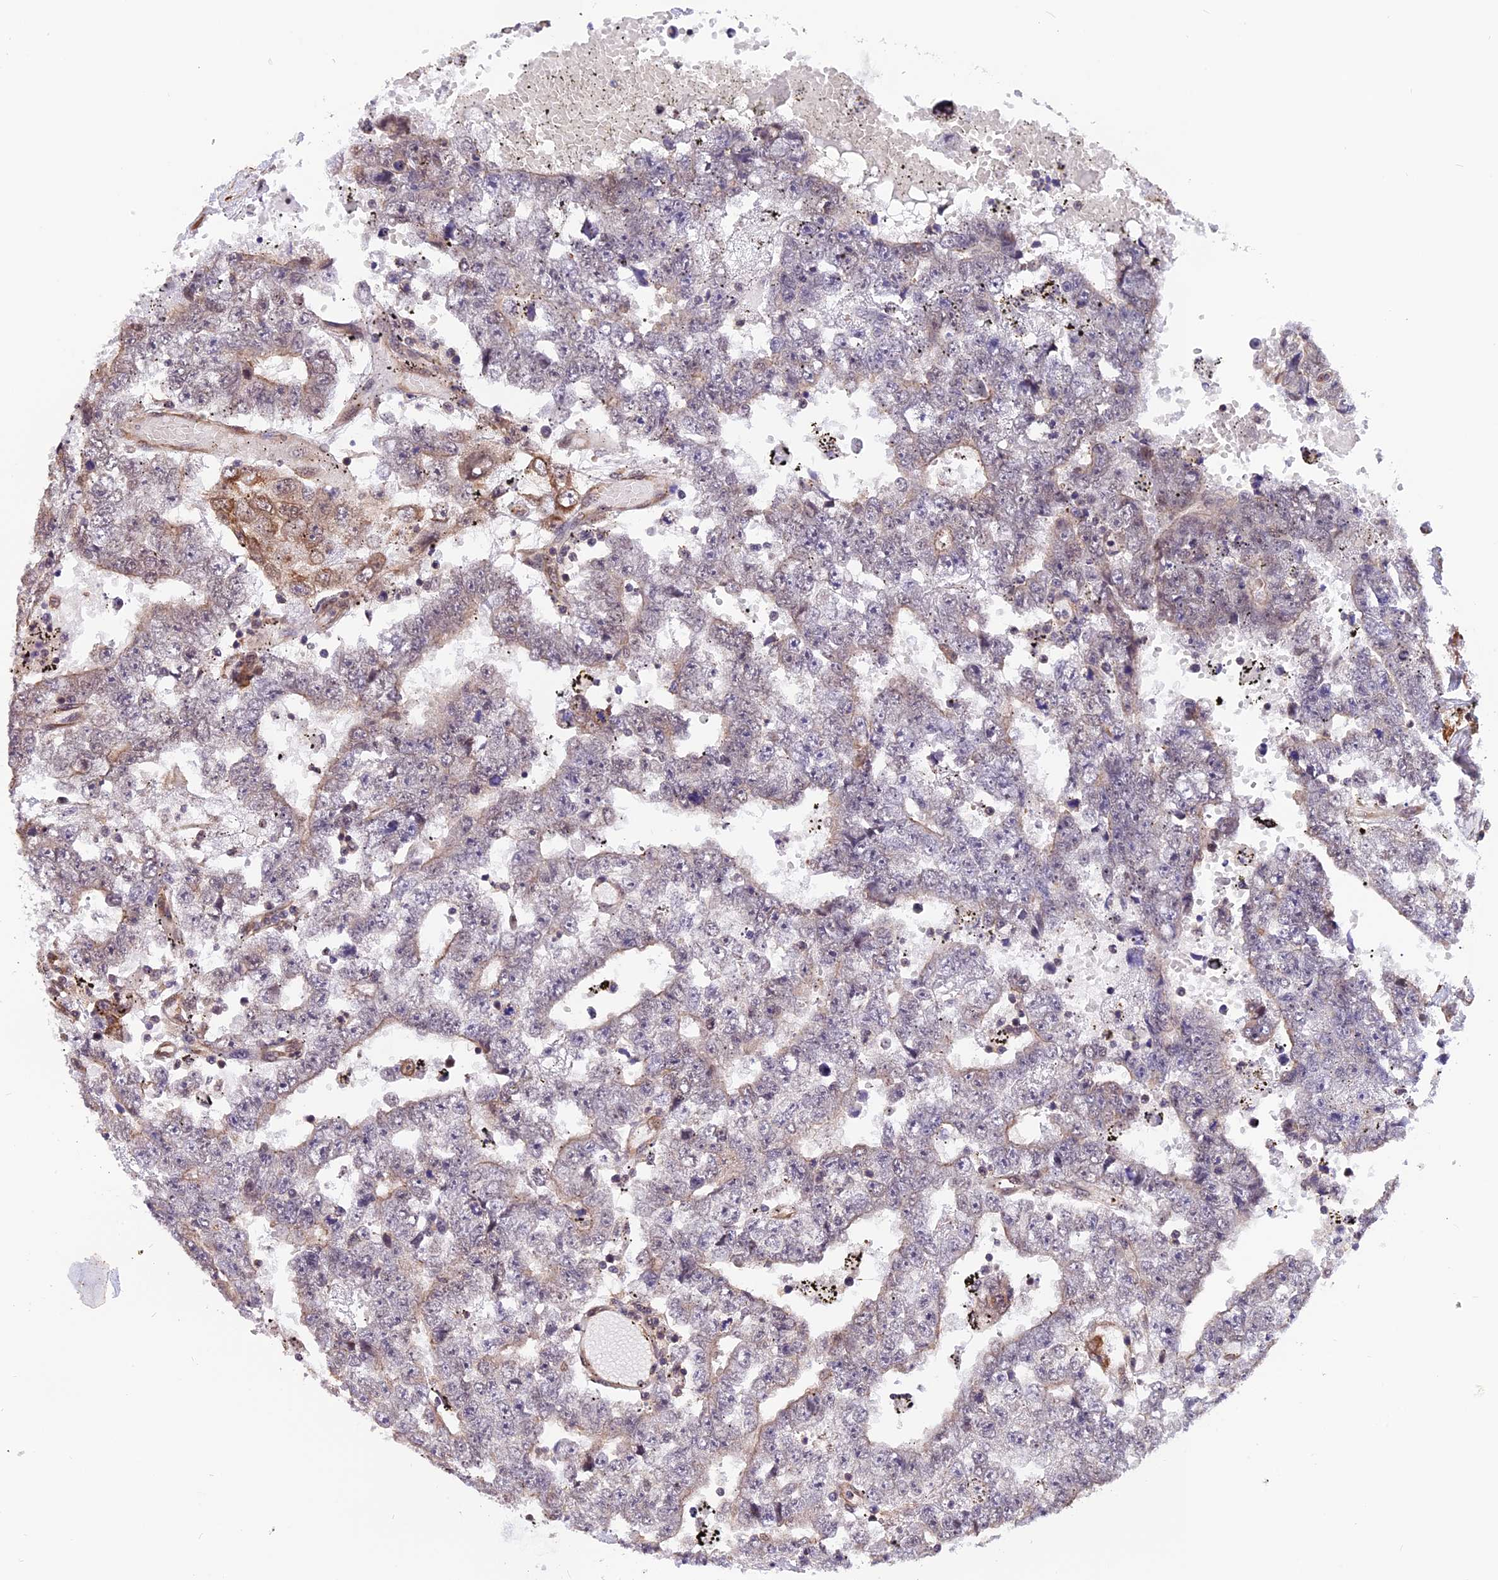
{"staining": {"intensity": "weak", "quantity": "<25%", "location": "cytoplasmic/membranous"}, "tissue": "testis cancer", "cell_type": "Tumor cells", "image_type": "cancer", "snomed": [{"axis": "morphology", "description": "Carcinoma, Embryonal, NOS"}, {"axis": "topography", "description": "Testis"}], "caption": "An immunohistochemistry (IHC) image of testis embryonal carcinoma is shown. There is no staining in tumor cells of testis embryonal carcinoma. (DAB immunohistochemistry with hematoxylin counter stain).", "gene": "ZC3H4", "patient": {"sex": "male", "age": 25}}